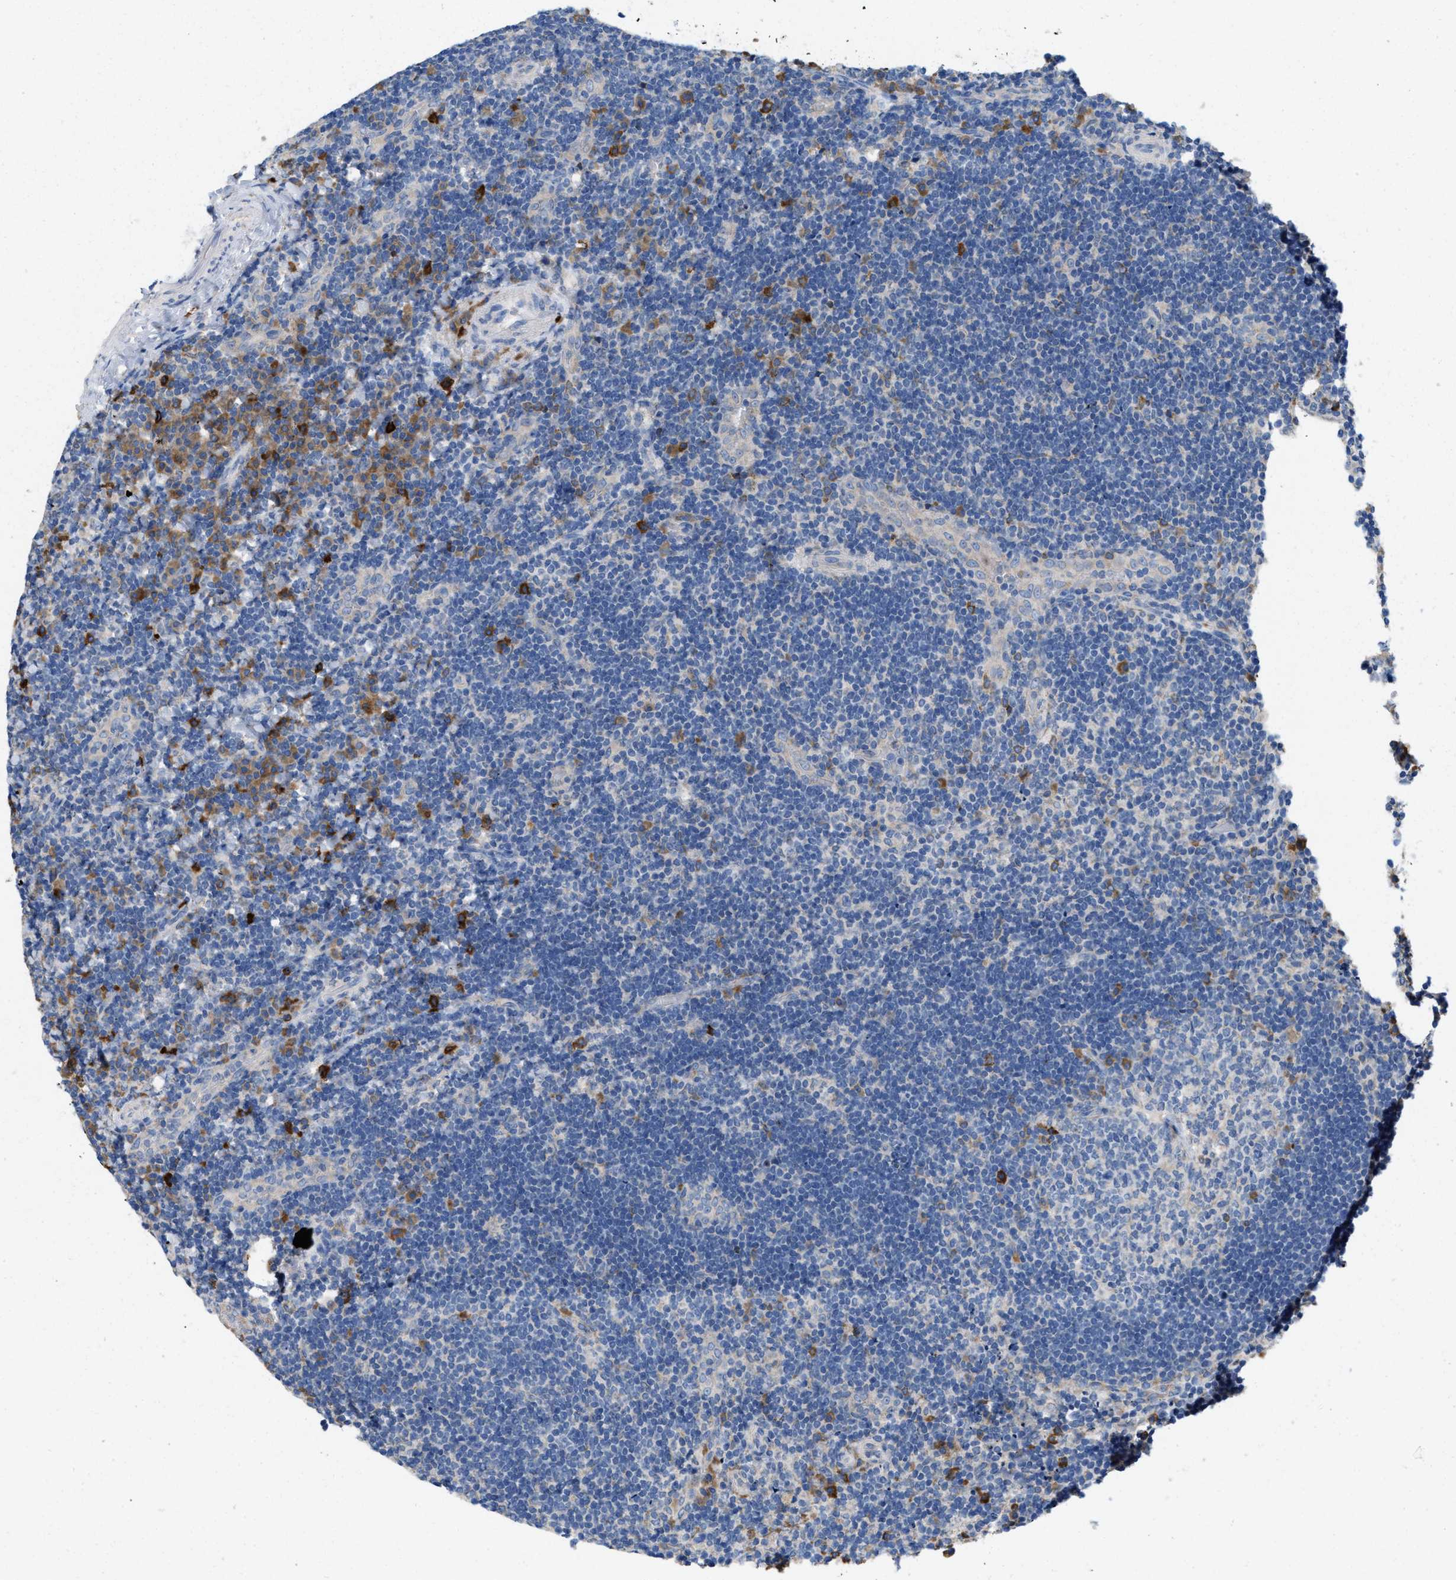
{"staining": {"intensity": "negative", "quantity": "none", "location": "none"}, "tissue": "lymphoma", "cell_type": "Tumor cells", "image_type": "cancer", "snomed": [{"axis": "morphology", "description": "Malignant lymphoma, non-Hodgkin's type, High grade"}, {"axis": "topography", "description": "Tonsil"}], "caption": "Immunohistochemical staining of human high-grade malignant lymphoma, non-Hodgkin's type displays no significant expression in tumor cells.", "gene": "DYNC2I1", "patient": {"sex": "female", "age": 36}}